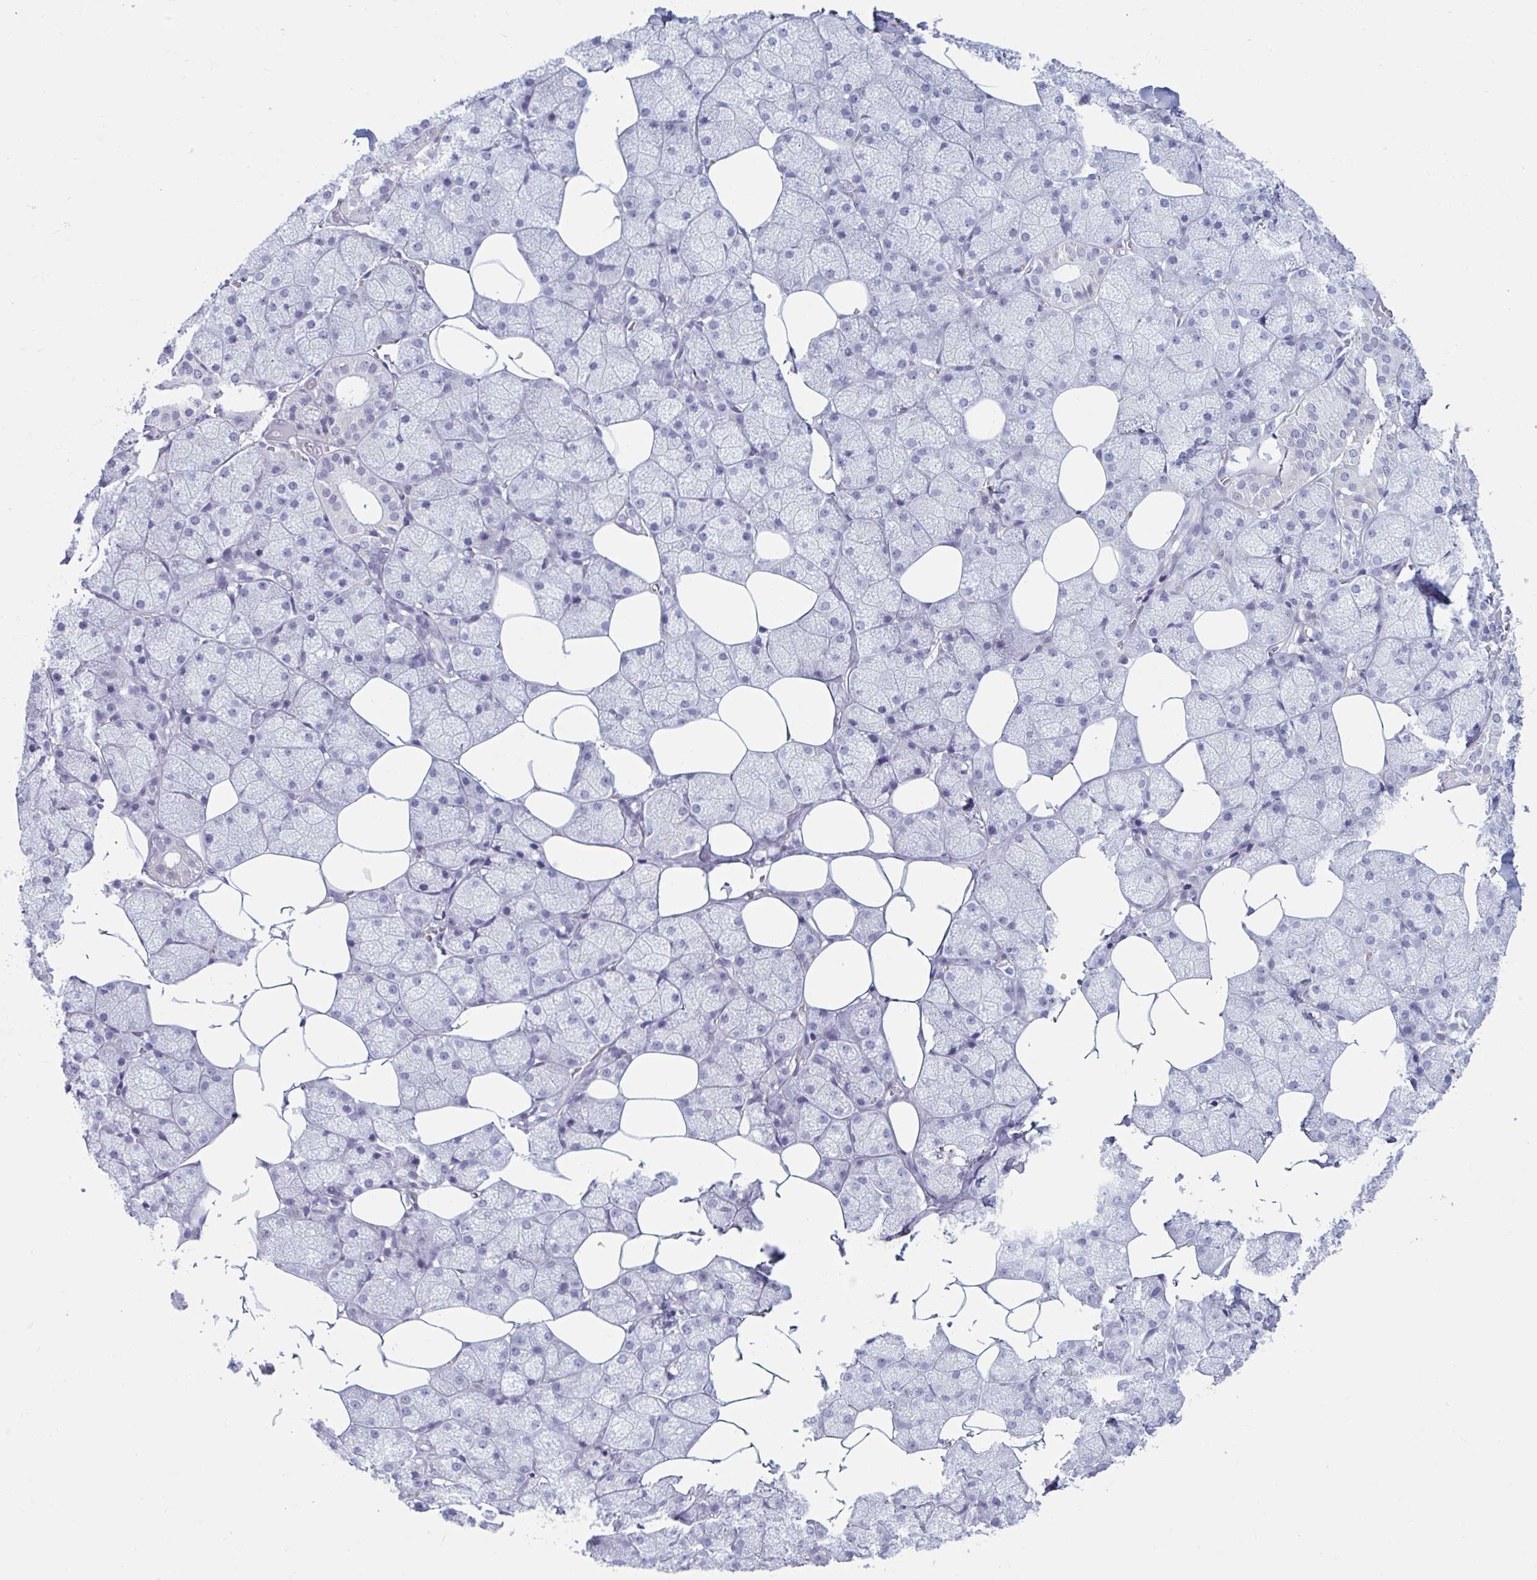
{"staining": {"intensity": "negative", "quantity": "none", "location": "none"}, "tissue": "salivary gland", "cell_type": "Glandular cells", "image_type": "normal", "snomed": [{"axis": "morphology", "description": "Normal tissue, NOS"}, {"axis": "topography", "description": "Salivary gland"}, {"axis": "topography", "description": "Peripheral nerve tissue"}], "caption": "This is an immunohistochemistry (IHC) image of benign human salivary gland. There is no staining in glandular cells.", "gene": "MSMB", "patient": {"sex": "male", "age": 38}}